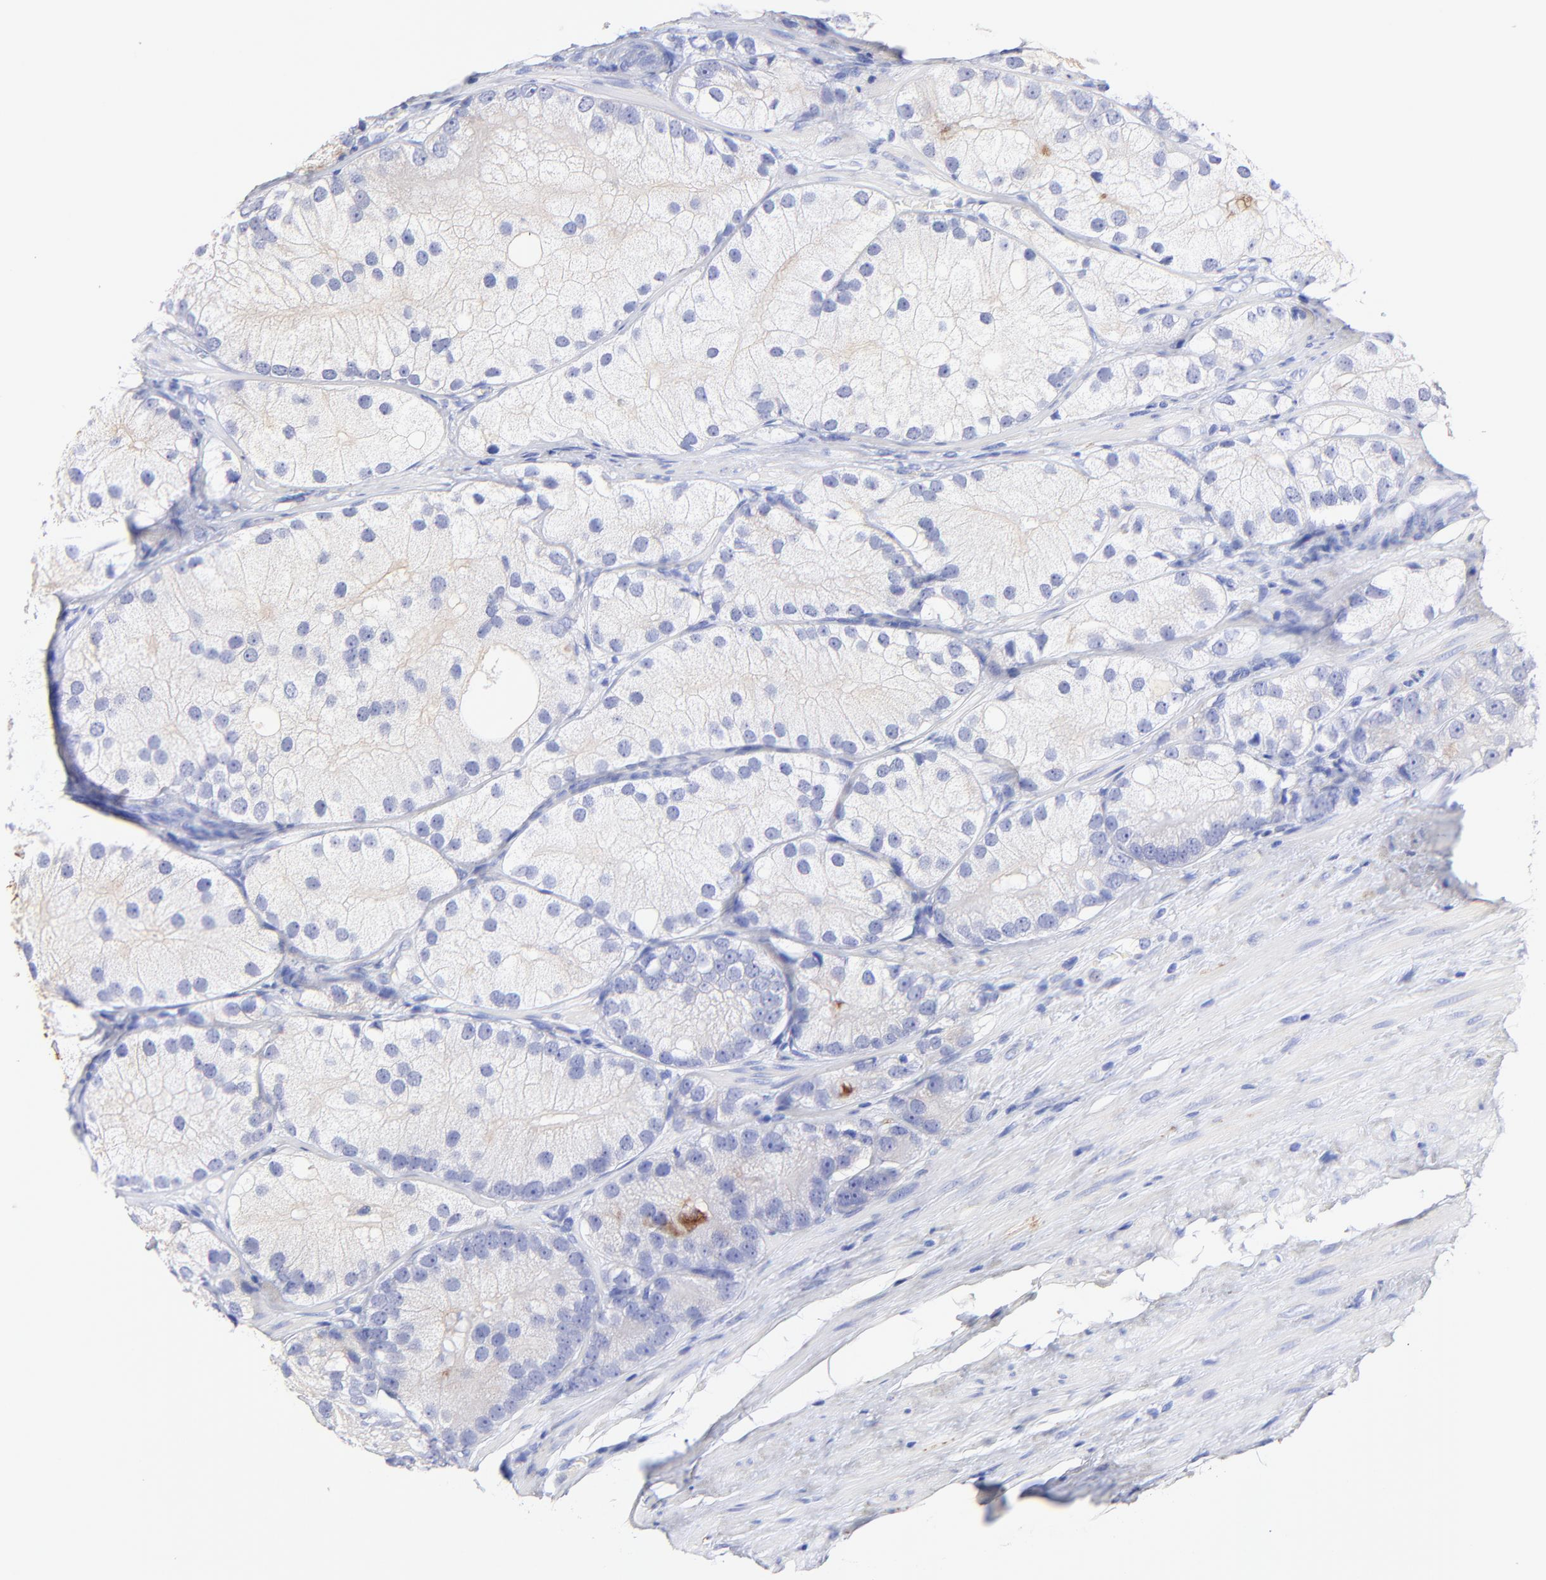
{"staining": {"intensity": "moderate", "quantity": "<25%", "location": "cytoplasmic/membranous"}, "tissue": "prostate cancer", "cell_type": "Tumor cells", "image_type": "cancer", "snomed": [{"axis": "morphology", "description": "Adenocarcinoma, Low grade"}, {"axis": "topography", "description": "Prostate"}], "caption": "Prostate cancer (adenocarcinoma (low-grade)) tissue shows moderate cytoplasmic/membranous expression in about <25% of tumor cells The staining is performed using DAB brown chromogen to label protein expression. The nuclei are counter-stained blue using hematoxylin.", "gene": "RAB3A", "patient": {"sex": "male", "age": 69}}